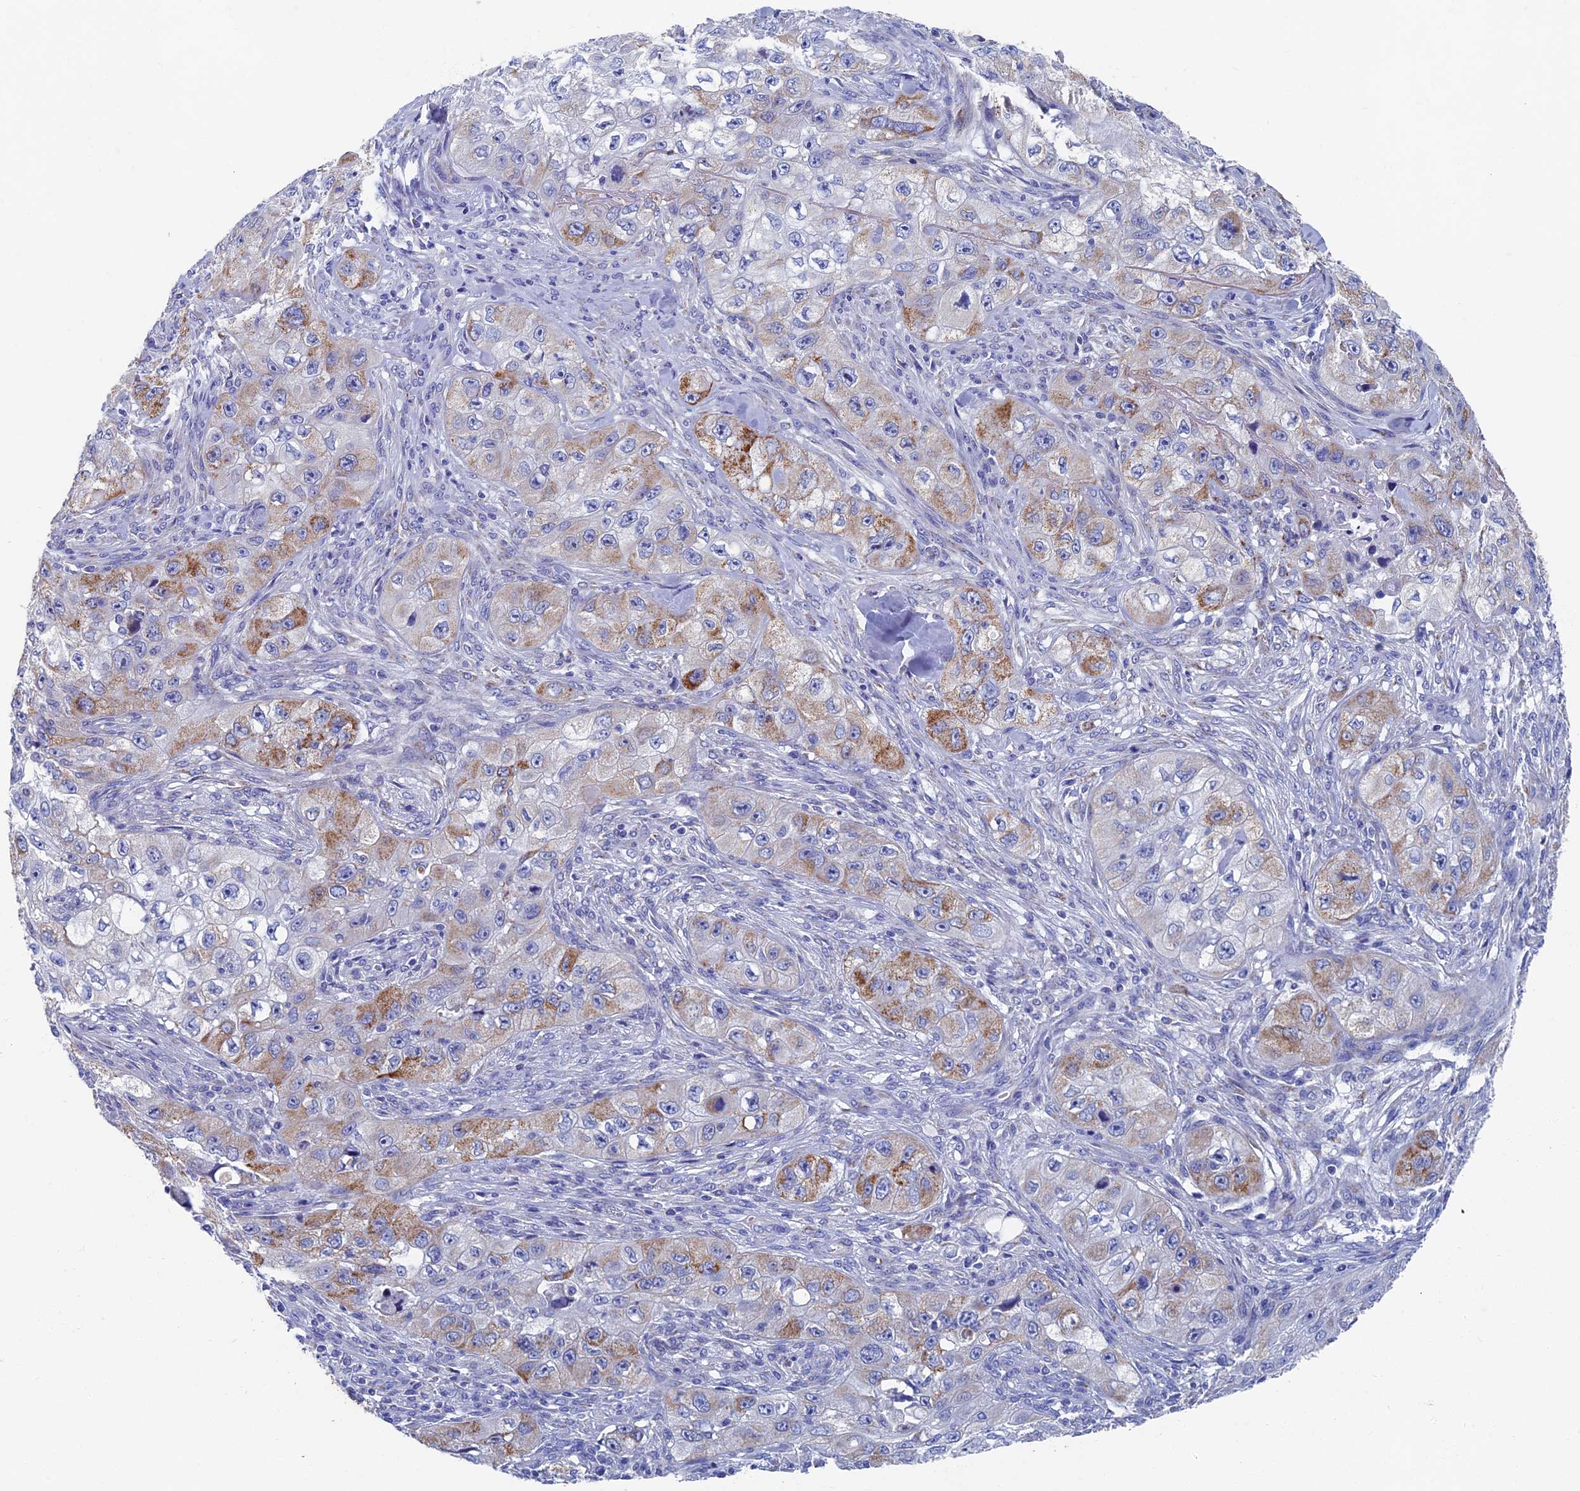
{"staining": {"intensity": "moderate", "quantity": "<25%", "location": "cytoplasmic/membranous"}, "tissue": "skin cancer", "cell_type": "Tumor cells", "image_type": "cancer", "snomed": [{"axis": "morphology", "description": "Squamous cell carcinoma, NOS"}, {"axis": "topography", "description": "Skin"}, {"axis": "topography", "description": "Subcutis"}], "caption": "Protein expression analysis of human squamous cell carcinoma (skin) reveals moderate cytoplasmic/membranous staining in about <25% of tumor cells. The staining is performed using DAB (3,3'-diaminobenzidine) brown chromogen to label protein expression. The nuclei are counter-stained blue using hematoxylin.", "gene": "OAT", "patient": {"sex": "male", "age": 73}}